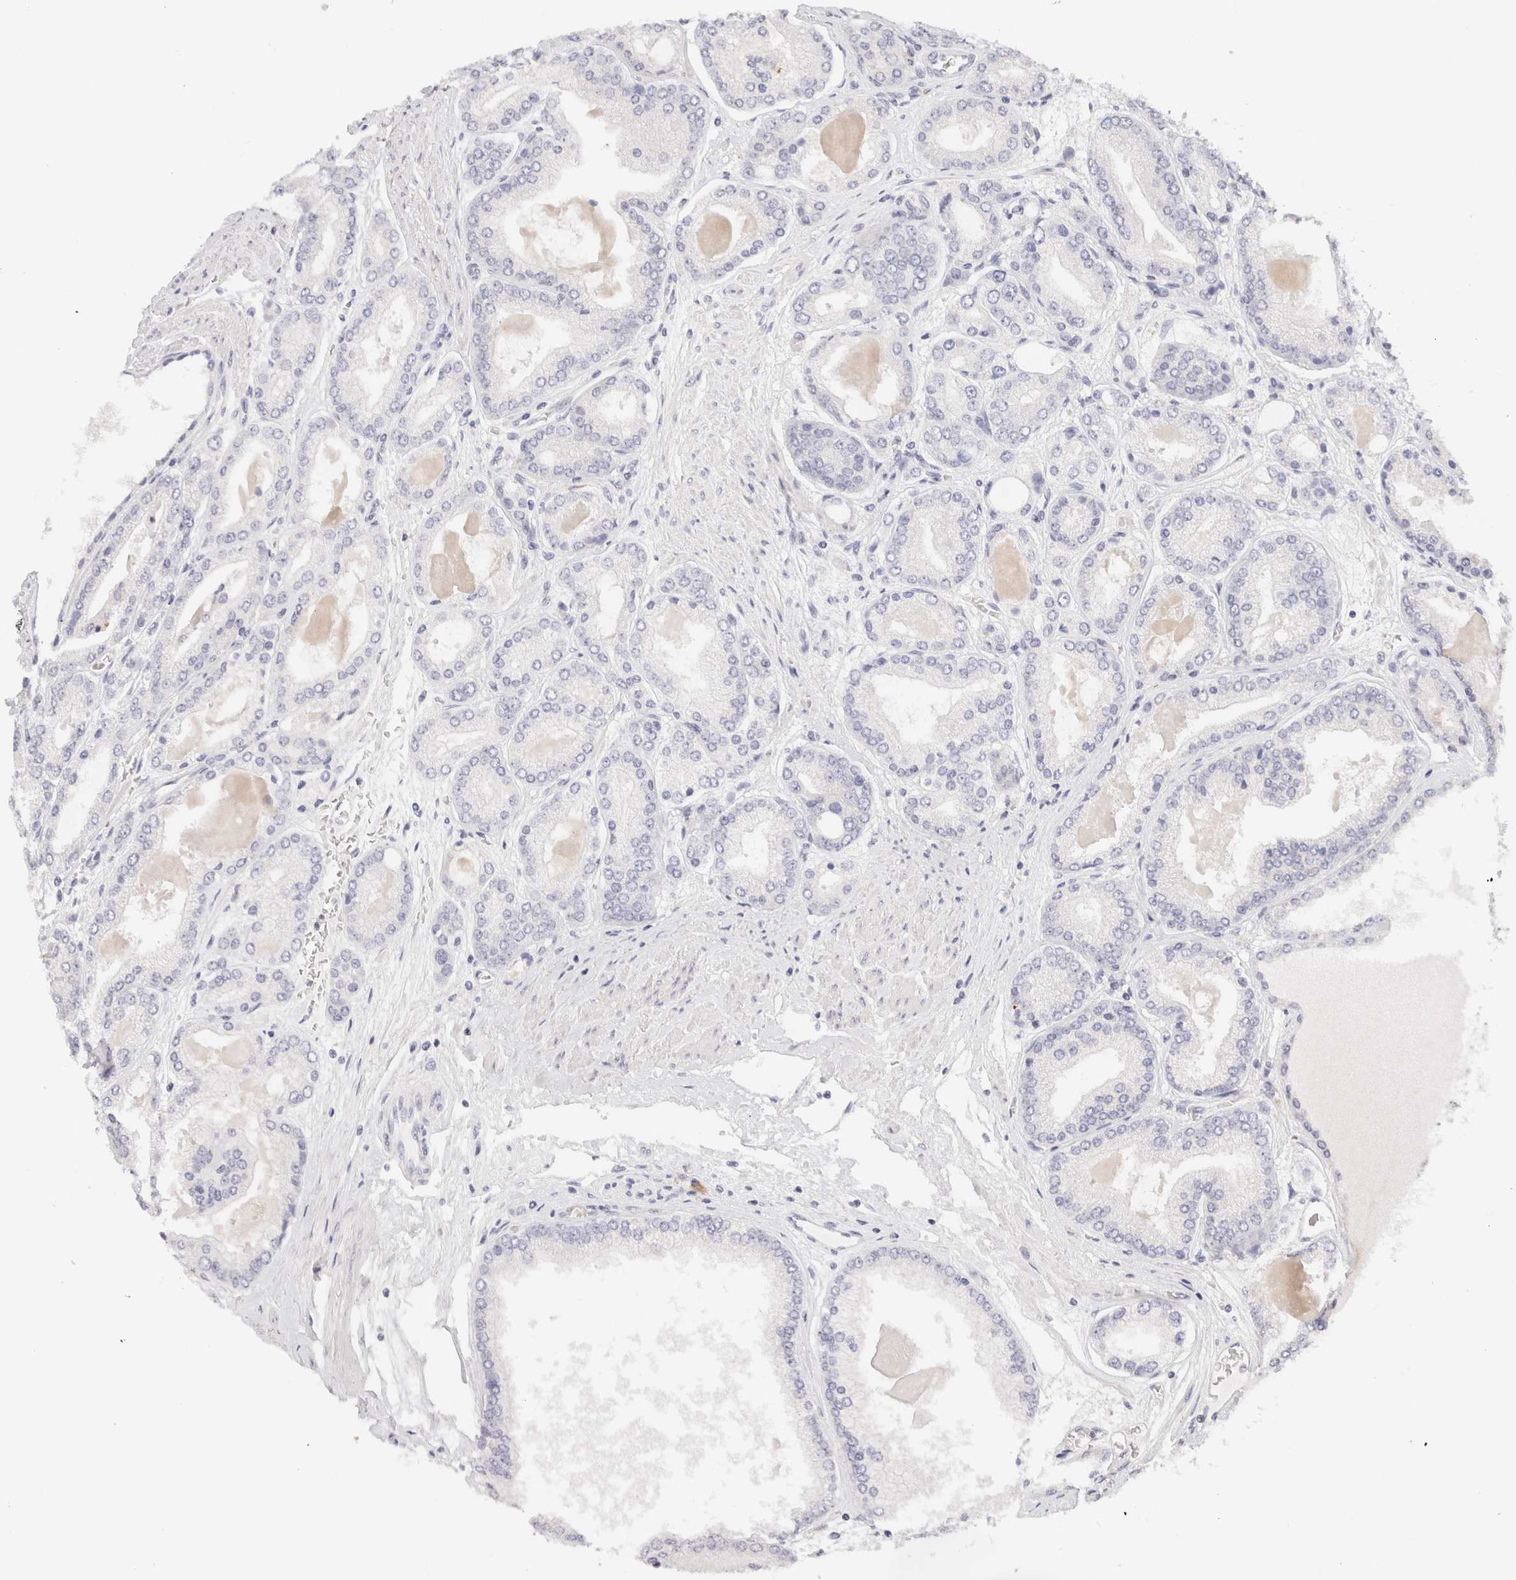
{"staining": {"intensity": "negative", "quantity": "none", "location": "none"}, "tissue": "prostate cancer", "cell_type": "Tumor cells", "image_type": "cancer", "snomed": [{"axis": "morphology", "description": "Adenocarcinoma, High grade"}, {"axis": "topography", "description": "Prostate"}], "caption": "High power microscopy micrograph of an immunohistochemistry (IHC) histopathology image of high-grade adenocarcinoma (prostate), revealing no significant staining in tumor cells. (Stains: DAB IHC with hematoxylin counter stain, Microscopy: brightfield microscopy at high magnification).", "gene": "SCGB2A2", "patient": {"sex": "male", "age": 59}}